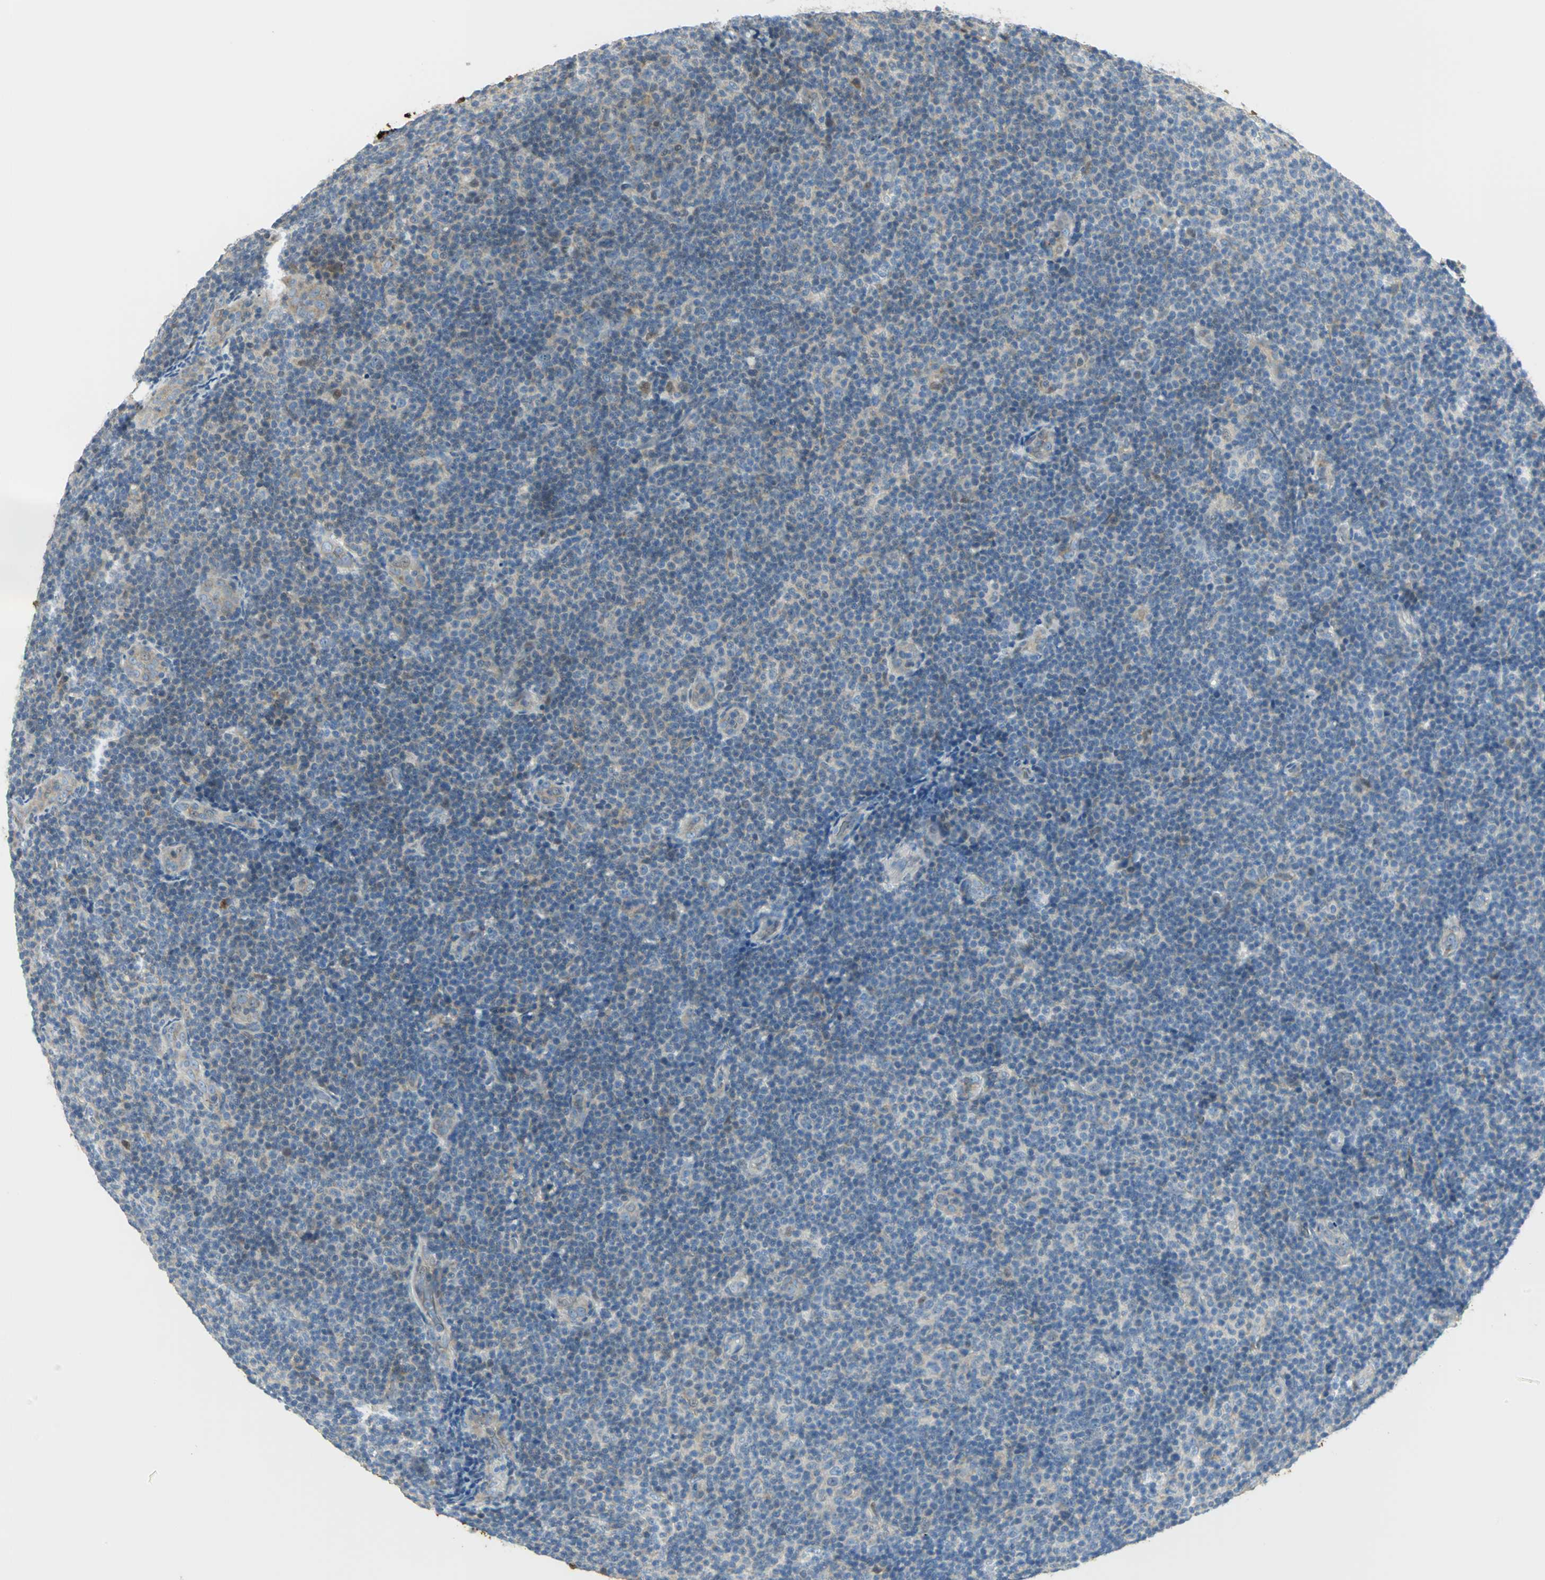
{"staining": {"intensity": "negative", "quantity": "none", "location": "none"}, "tissue": "lymphoma", "cell_type": "Tumor cells", "image_type": "cancer", "snomed": [{"axis": "morphology", "description": "Malignant lymphoma, non-Hodgkin's type, Low grade"}, {"axis": "topography", "description": "Lymph node"}], "caption": "DAB (3,3'-diaminobenzidine) immunohistochemical staining of human low-grade malignant lymphoma, non-Hodgkin's type shows no significant expression in tumor cells.", "gene": "ANK1", "patient": {"sex": "male", "age": 83}}